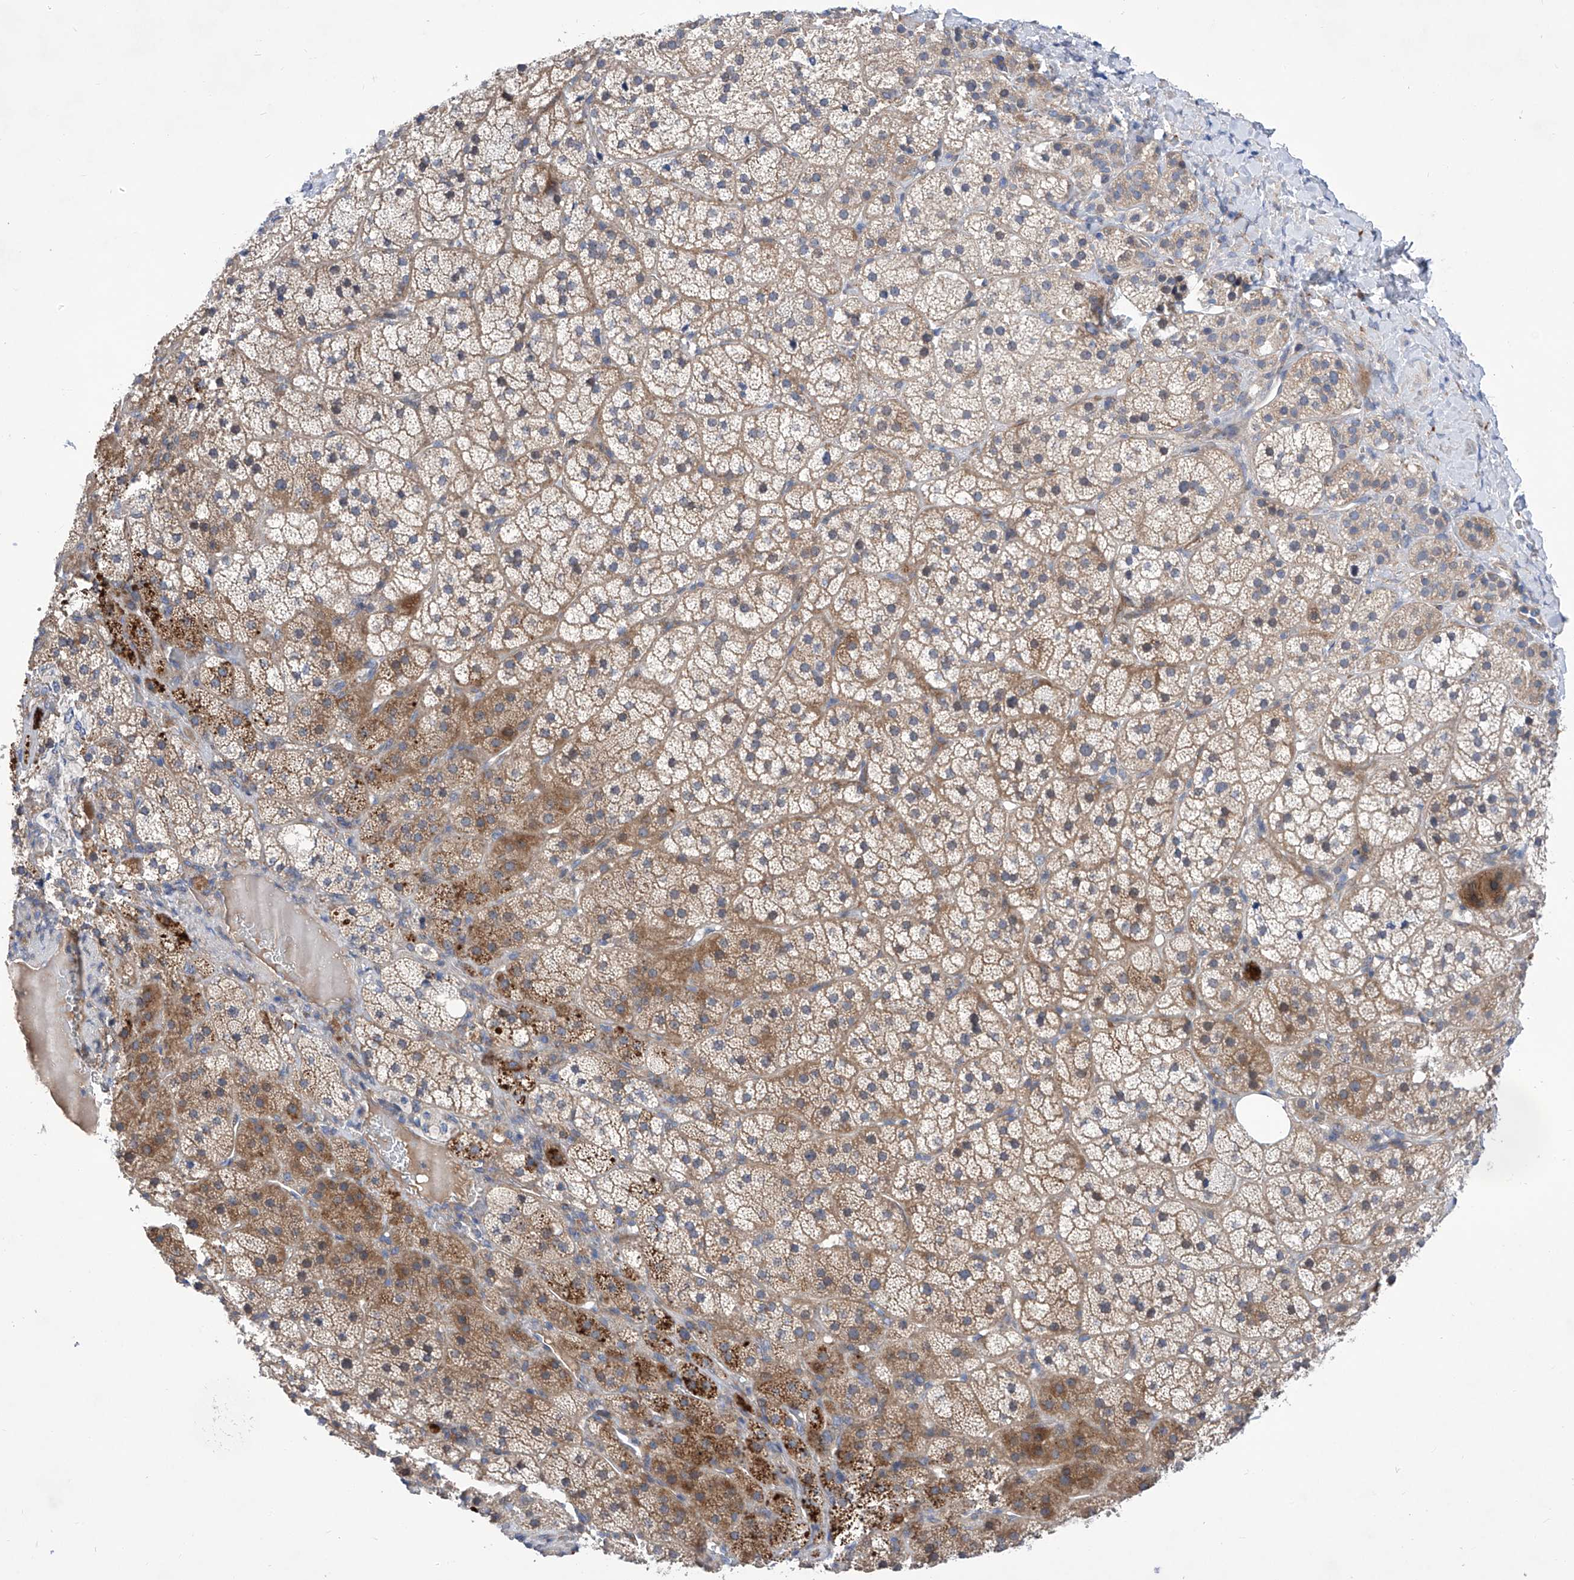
{"staining": {"intensity": "moderate", "quantity": "25%-75%", "location": "cytoplasmic/membranous"}, "tissue": "adrenal gland", "cell_type": "Glandular cells", "image_type": "normal", "snomed": [{"axis": "morphology", "description": "Normal tissue, NOS"}, {"axis": "topography", "description": "Adrenal gland"}], "caption": "Glandular cells show moderate cytoplasmic/membranous expression in approximately 25%-75% of cells in normal adrenal gland. The staining was performed using DAB (3,3'-diaminobenzidine) to visualize the protein expression in brown, while the nuclei were stained in blue with hematoxylin (Magnification: 20x).", "gene": "SRBD1", "patient": {"sex": "female", "age": 44}}